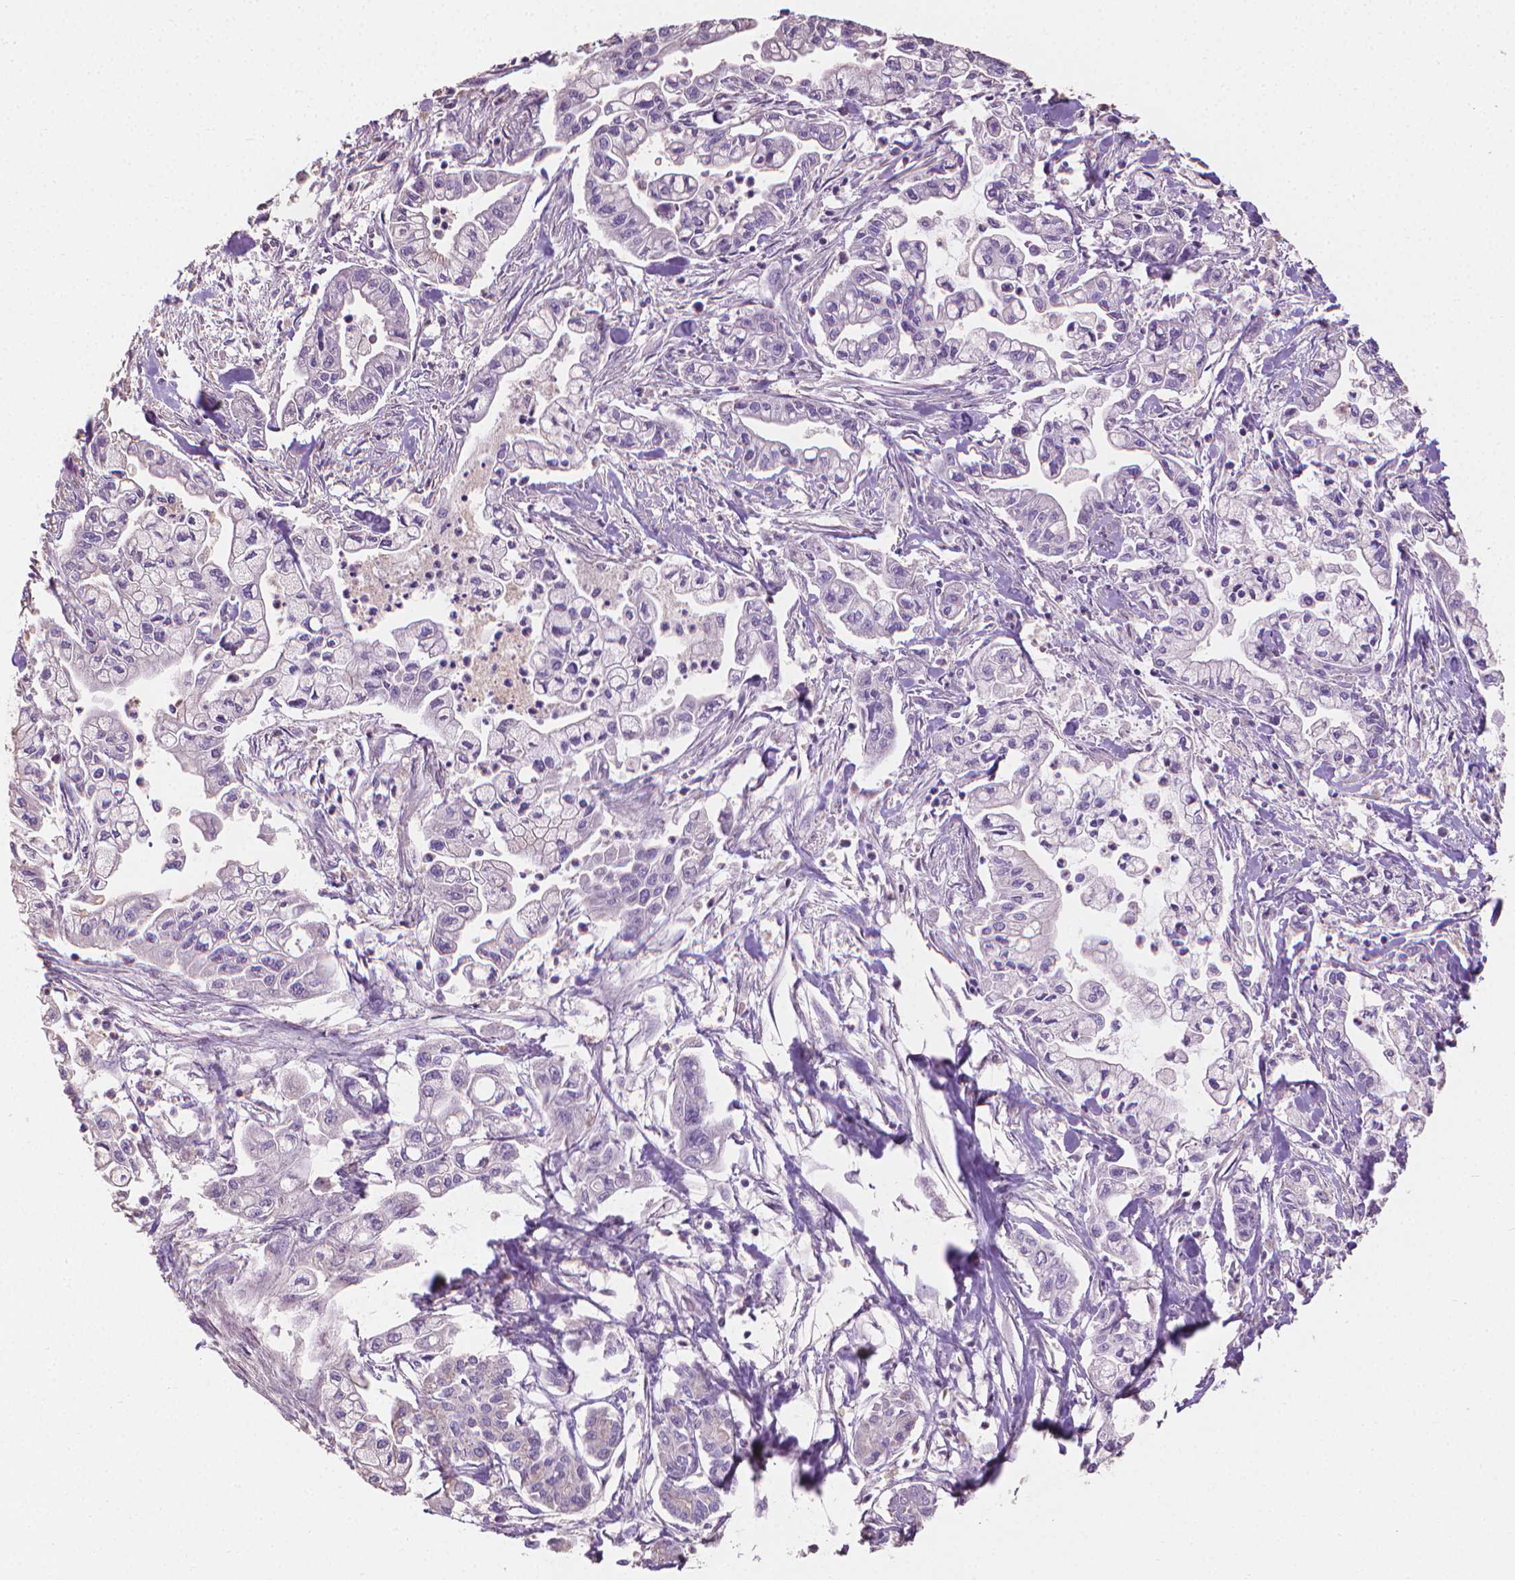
{"staining": {"intensity": "negative", "quantity": "none", "location": "none"}, "tissue": "pancreatic cancer", "cell_type": "Tumor cells", "image_type": "cancer", "snomed": [{"axis": "morphology", "description": "Adenocarcinoma, NOS"}, {"axis": "topography", "description": "Pancreas"}], "caption": "This histopathology image is of pancreatic cancer stained with immunohistochemistry to label a protein in brown with the nuclei are counter-stained blue. There is no positivity in tumor cells.", "gene": "CABCOCO1", "patient": {"sex": "male", "age": 54}}